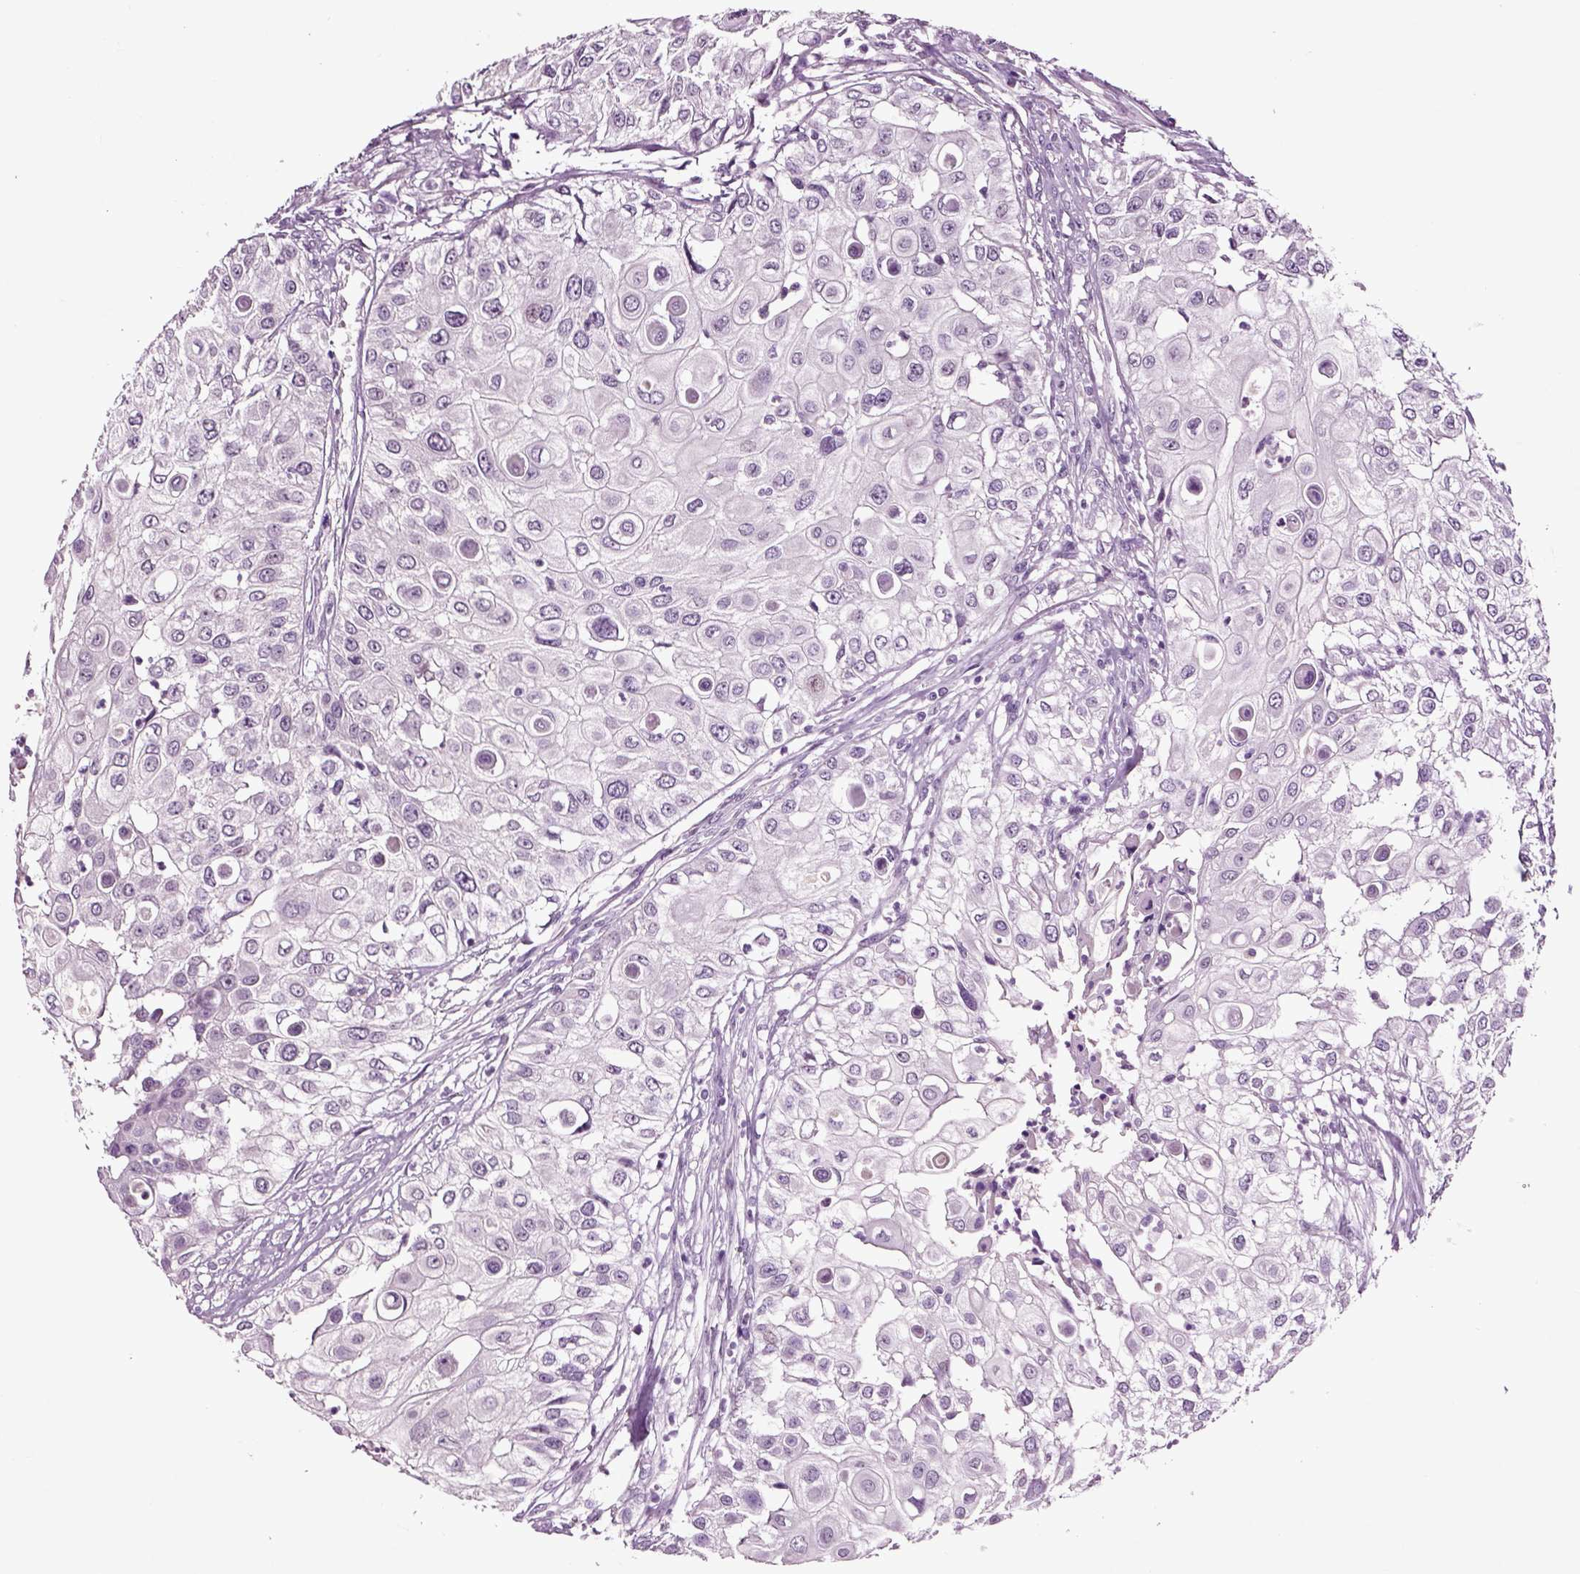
{"staining": {"intensity": "negative", "quantity": "none", "location": "none"}, "tissue": "urothelial cancer", "cell_type": "Tumor cells", "image_type": "cancer", "snomed": [{"axis": "morphology", "description": "Urothelial carcinoma, High grade"}, {"axis": "topography", "description": "Urinary bladder"}], "caption": "Tumor cells are negative for brown protein staining in urothelial carcinoma (high-grade). (Brightfield microscopy of DAB (3,3'-diaminobenzidine) immunohistochemistry (IHC) at high magnification).", "gene": "CRHR1", "patient": {"sex": "female", "age": 79}}